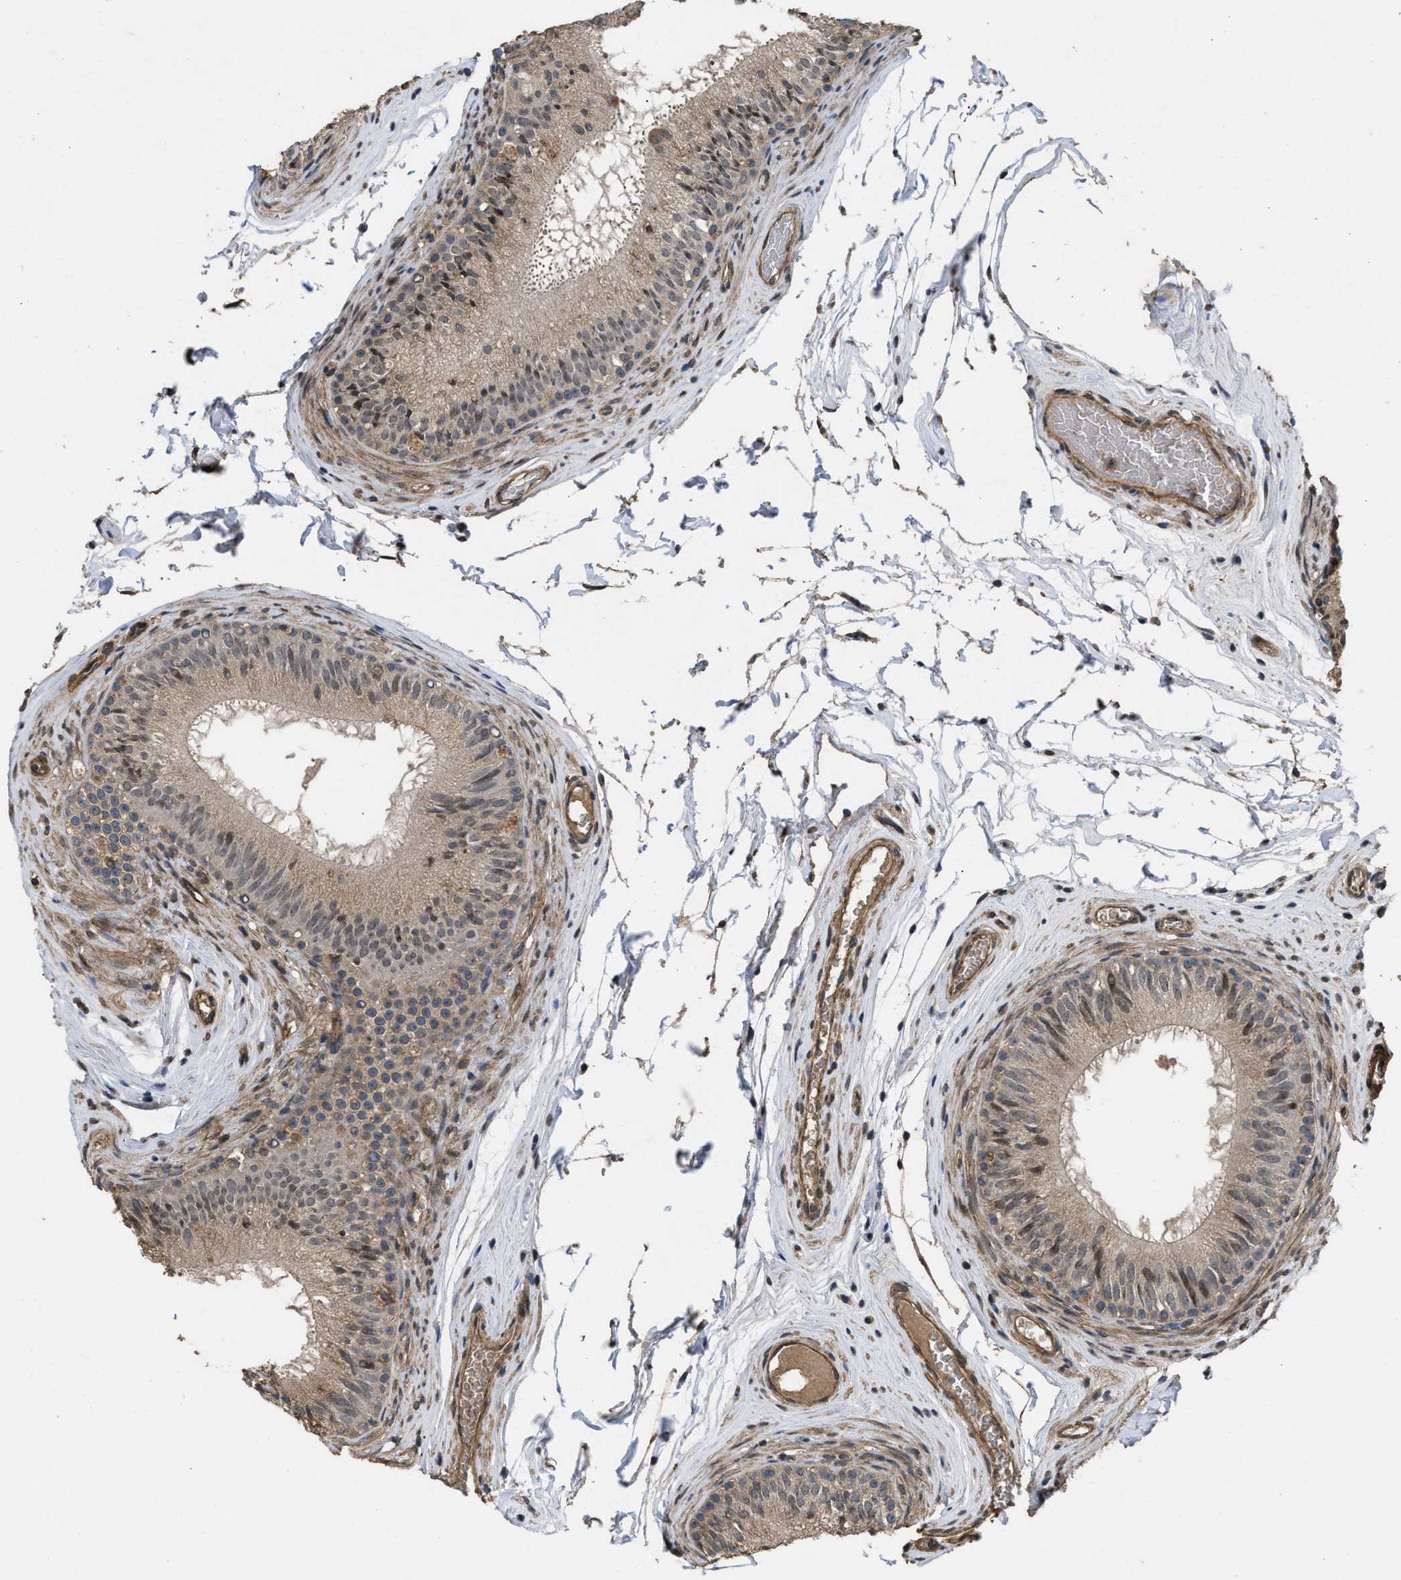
{"staining": {"intensity": "weak", "quantity": ">75%", "location": "cytoplasmic/membranous,nuclear"}, "tissue": "epididymis", "cell_type": "Glandular cells", "image_type": "normal", "snomed": [{"axis": "morphology", "description": "Normal tissue, NOS"}, {"axis": "topography", "description": "Testis"}, {"axis": "topography", "description": "Epididymis"}], "caption": "Immunohistochemical staining of benign human epididymis demonstrates >75% levels of weak cytoplasmic/membranous,nuclear protein expression in approximately >75% of glandular cells. Immunohistochemistry stains the protein of interest in brown and the nuclei are stained blue.", "gene": "UTRN", "patient": {"sex": "male", "age": 36}}